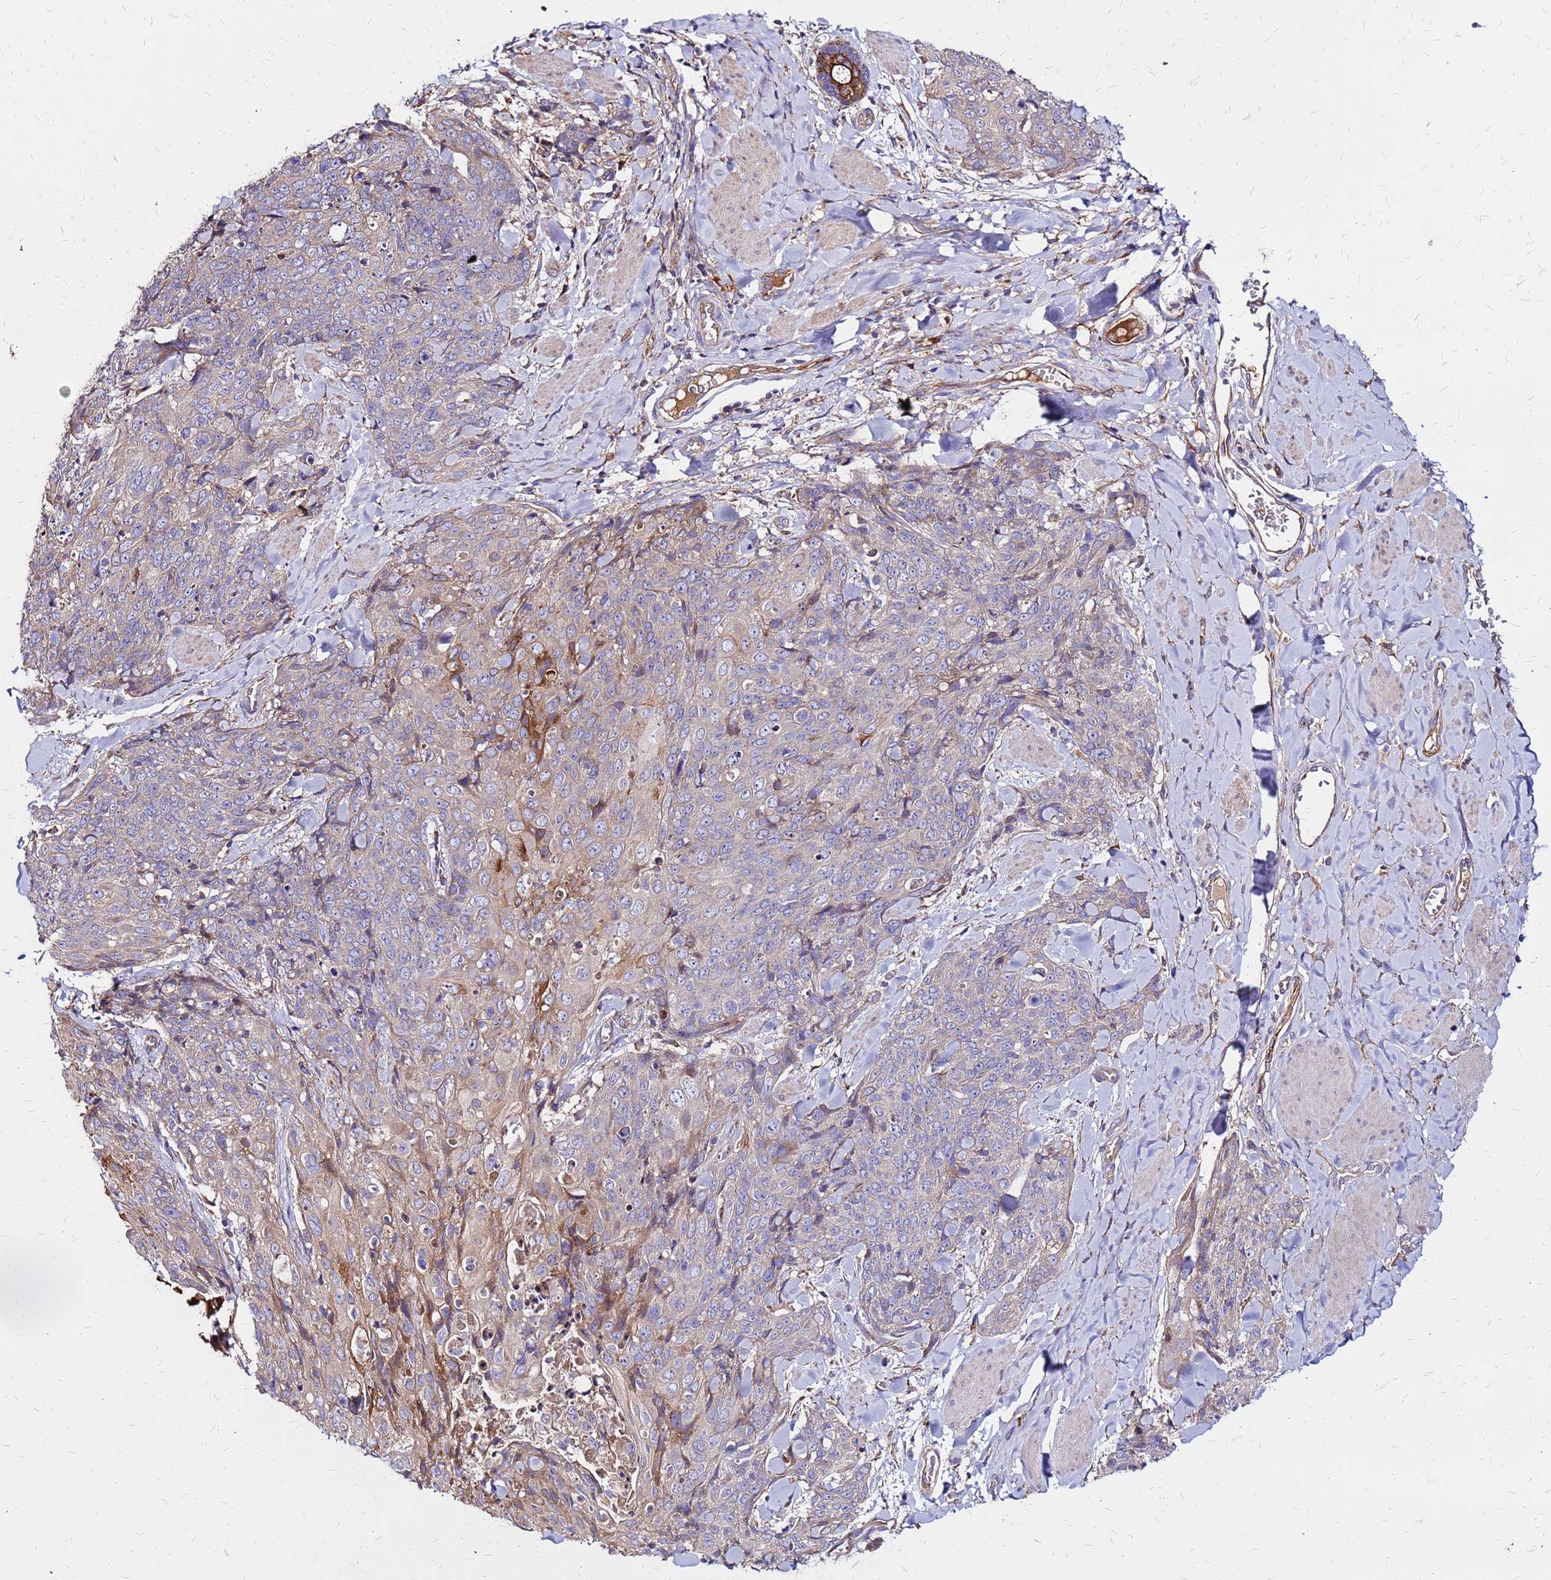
{"staining": {"intensity": "weak", "quantity": "25%-75%", "location": "cytoplasmic/membranous"}, "tissue": "skin cancer", "cell_type": "Tumor cells", "image_type": "cancer", "snomed": [{"axis": "morphology", "description": "Squamous cell carcinoma, NOS"}, {"axis": "topography", "description": "Skin"}, {"axis": "topography", "description": "Vulva"}], "caption": "Brown immunohistochemical staining in human skin cancer shows weak cytoplasmic/membranous expression in approximately 25%-75% of tumor cells.", "gene": "VMO1", "patient": {"sex": "female", "age": 85}}